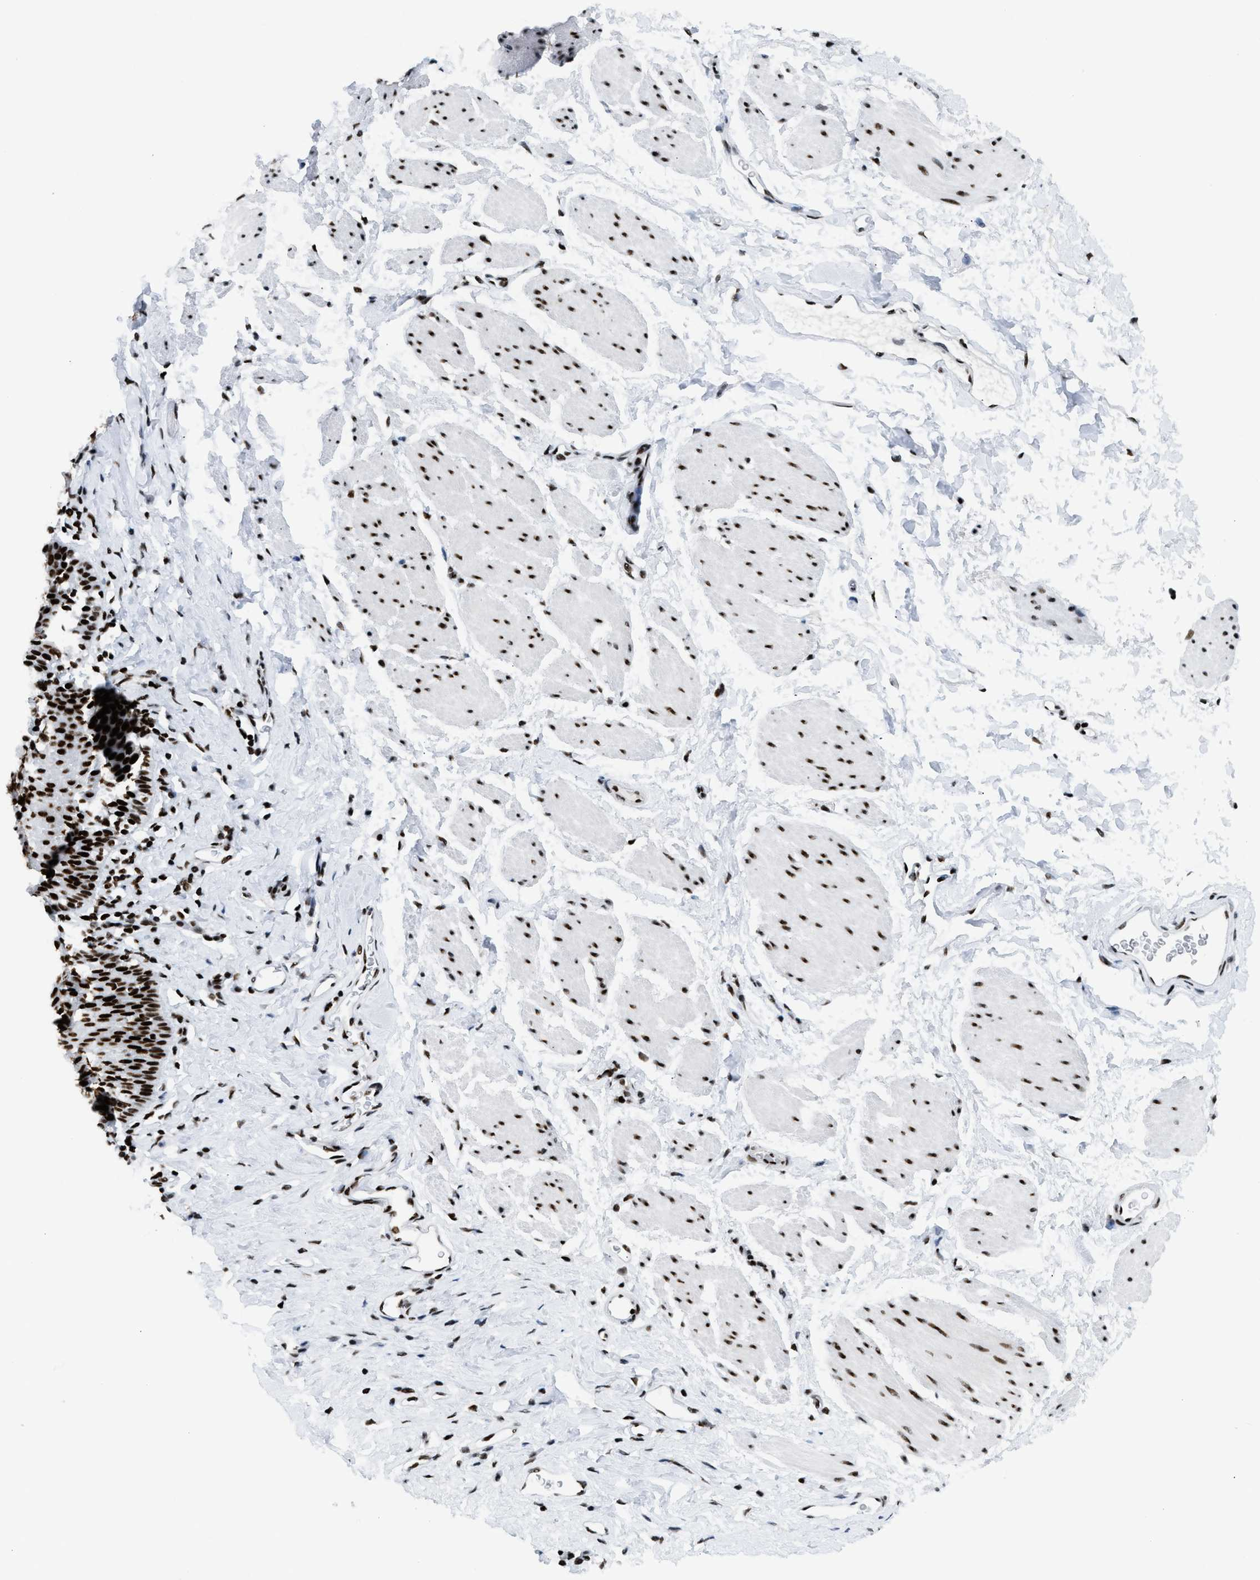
{"staining": {"intensity": "strong", "quantity": ">75%", "location": "nuclear"}, "tissue": "esophagus", "cell_type": "Squamous epithelial cells", "image_type": "normal", "snomed": [{"axis": "morphology", "description": "Normal tissue, NOS"}, {"axis": "topography", "description": "Esophagus"}], "caption": "Squamous epithelial cells show strong nuclear expression in approximately >75% of cells in normal esophagus.", "gene": "PIF1", "patient": {"sex": "female", "age": 61}}